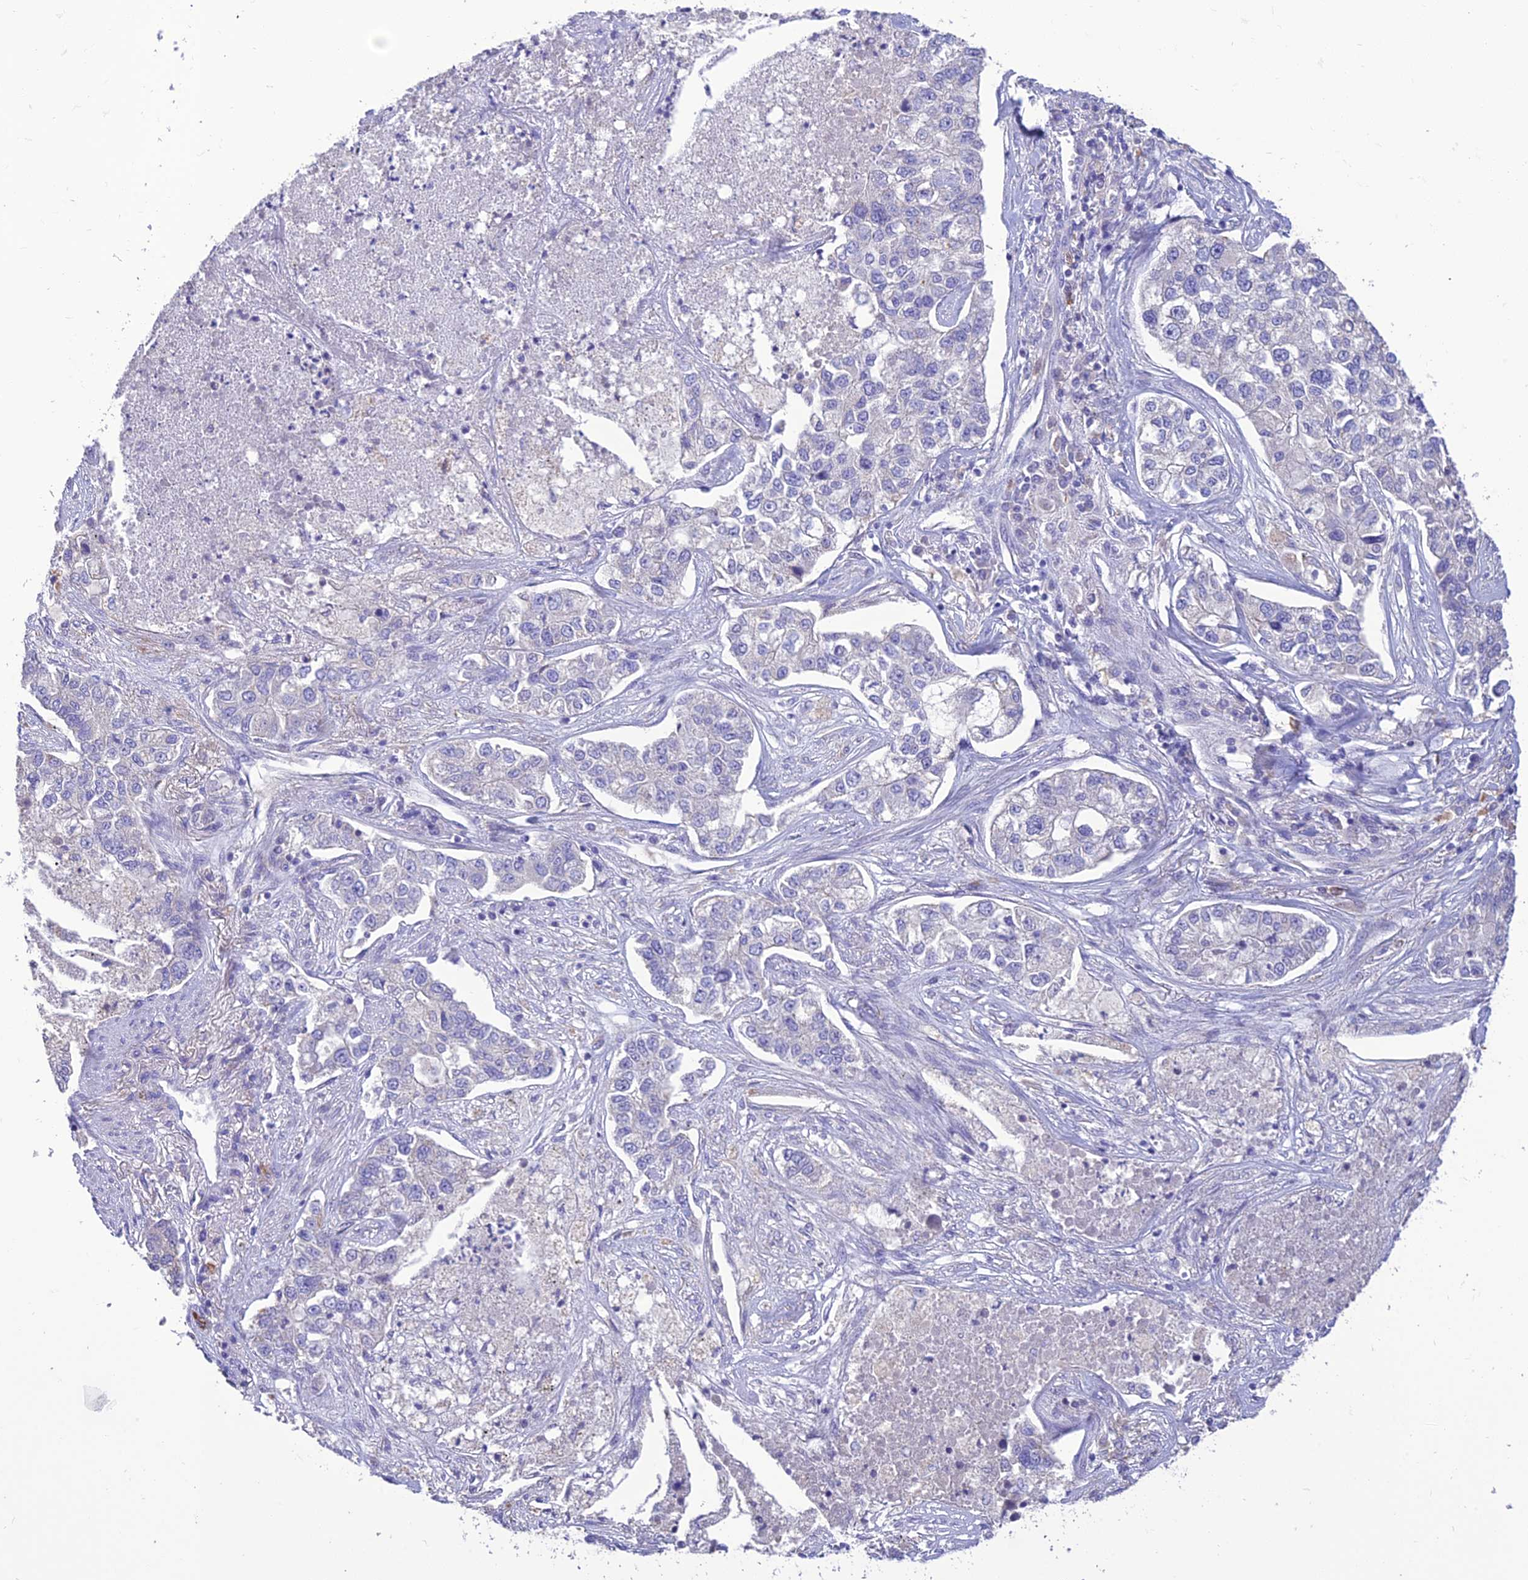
{"staining": {"intensity": "negative", "quantity": "none", "location": "none"}, "tissue": "lung cancer", "cell_type": "Tumor cells", "image_type": "cancer", "snomed": [{"axis": "morphology", "description": "Adenocarcinoma, NOS"}, {"axis": "topography", "description": "Lung"}], "caption": "Histopathology image shows no significant protein positivity in tumor cells of lung cancer.", "gene": "SFT2D2", "patient": {"sex": "male", "age": 49}}